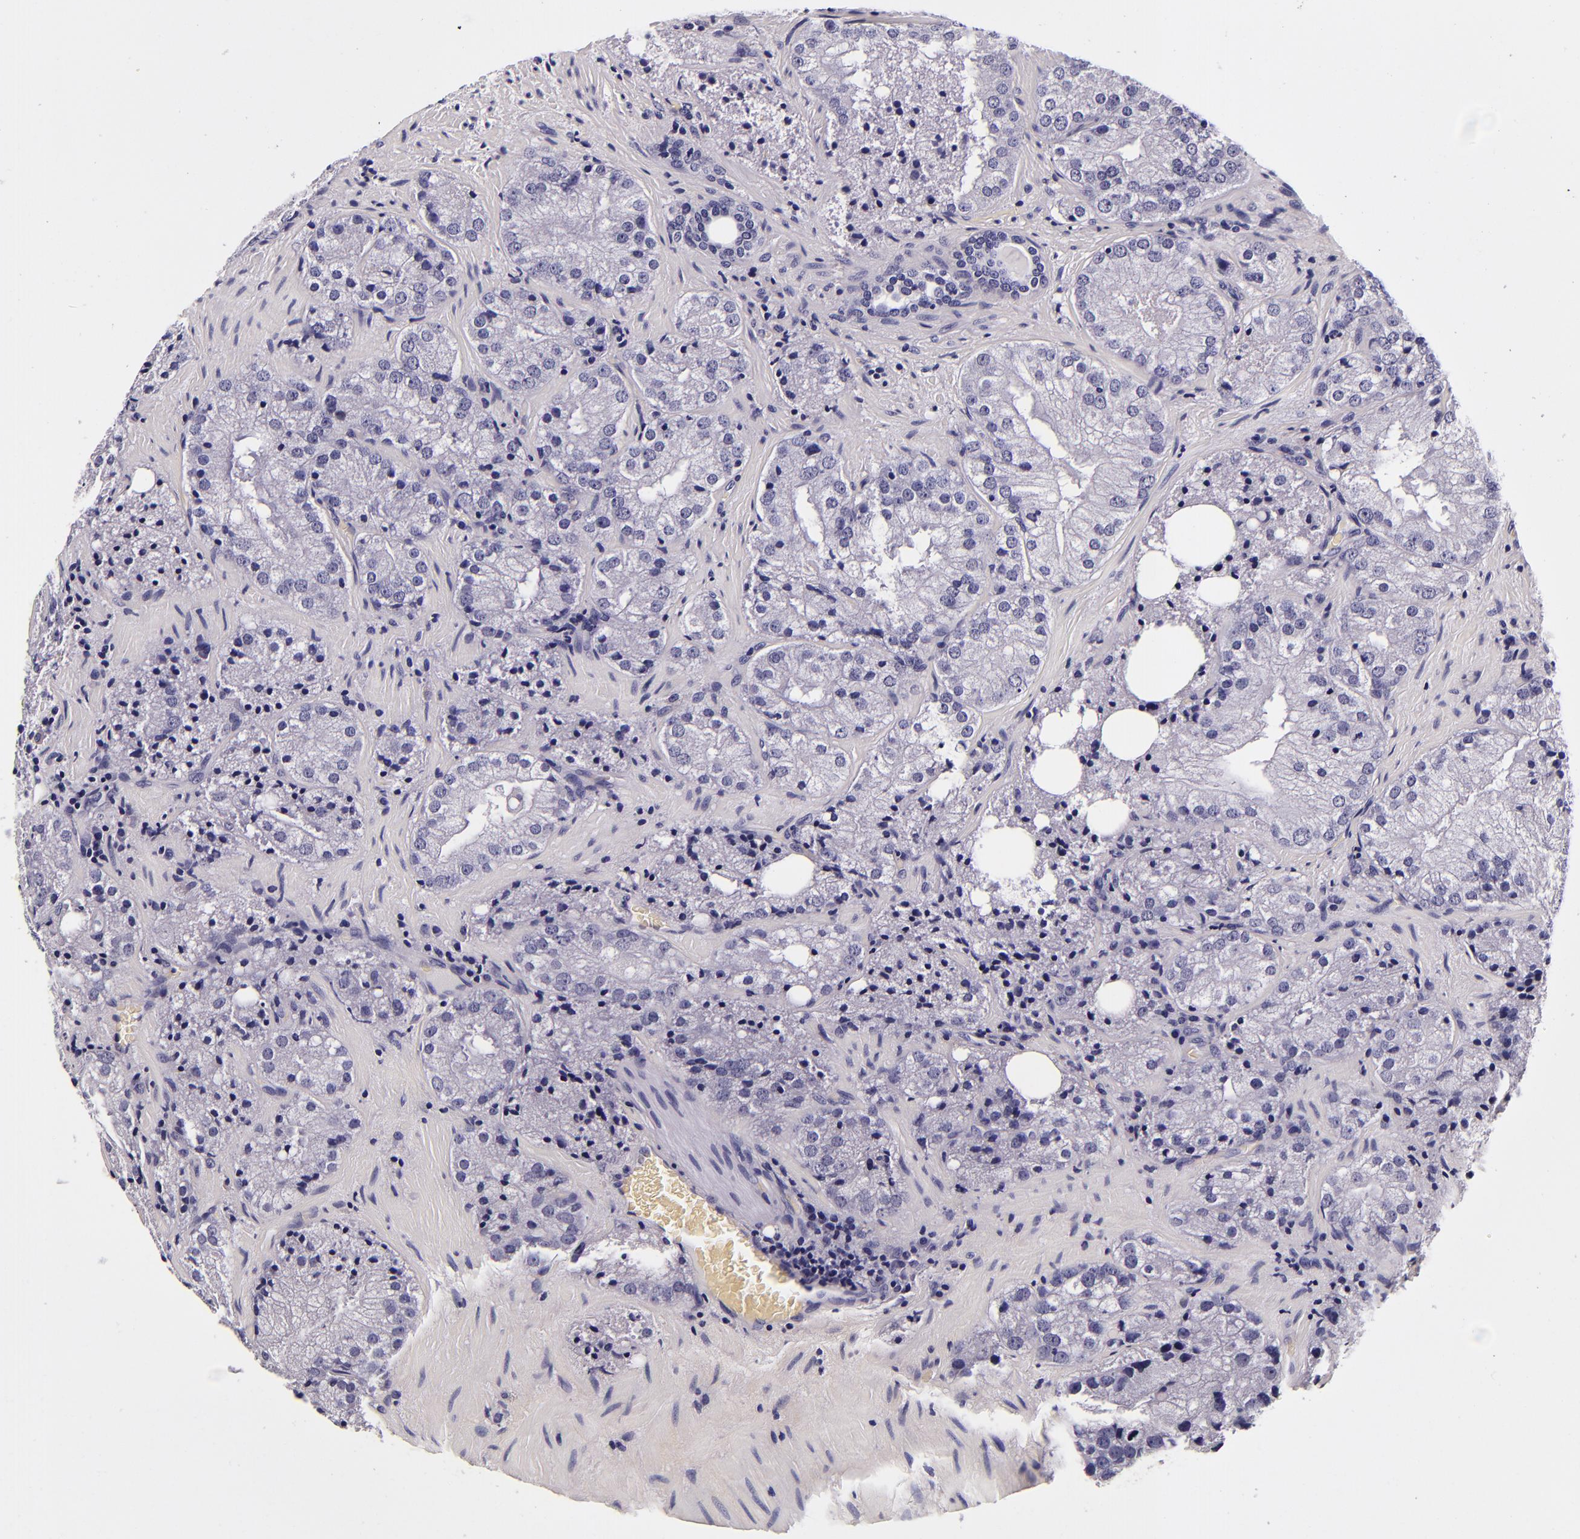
{"staining": {"intensity": "negative", "quantity": "none", "location": "none"}, "tissue": "prostate cancer", "cell_type": "Tumor cells", "image_type": "cancer", "snomed": [{"axis": "morphology", "description": "Adenocarcinoma, Low grade"}, {"axis": "topography", "description": "Prostate"}], "caption": "Human prostate cancer (adenocarcinoma (low-grade)) stained for a protein using immunohistochemistry (IHC) displays no staining in tumor cells.", "gene": "FBN1", "patient": {"sex": "male", "age": 60}}